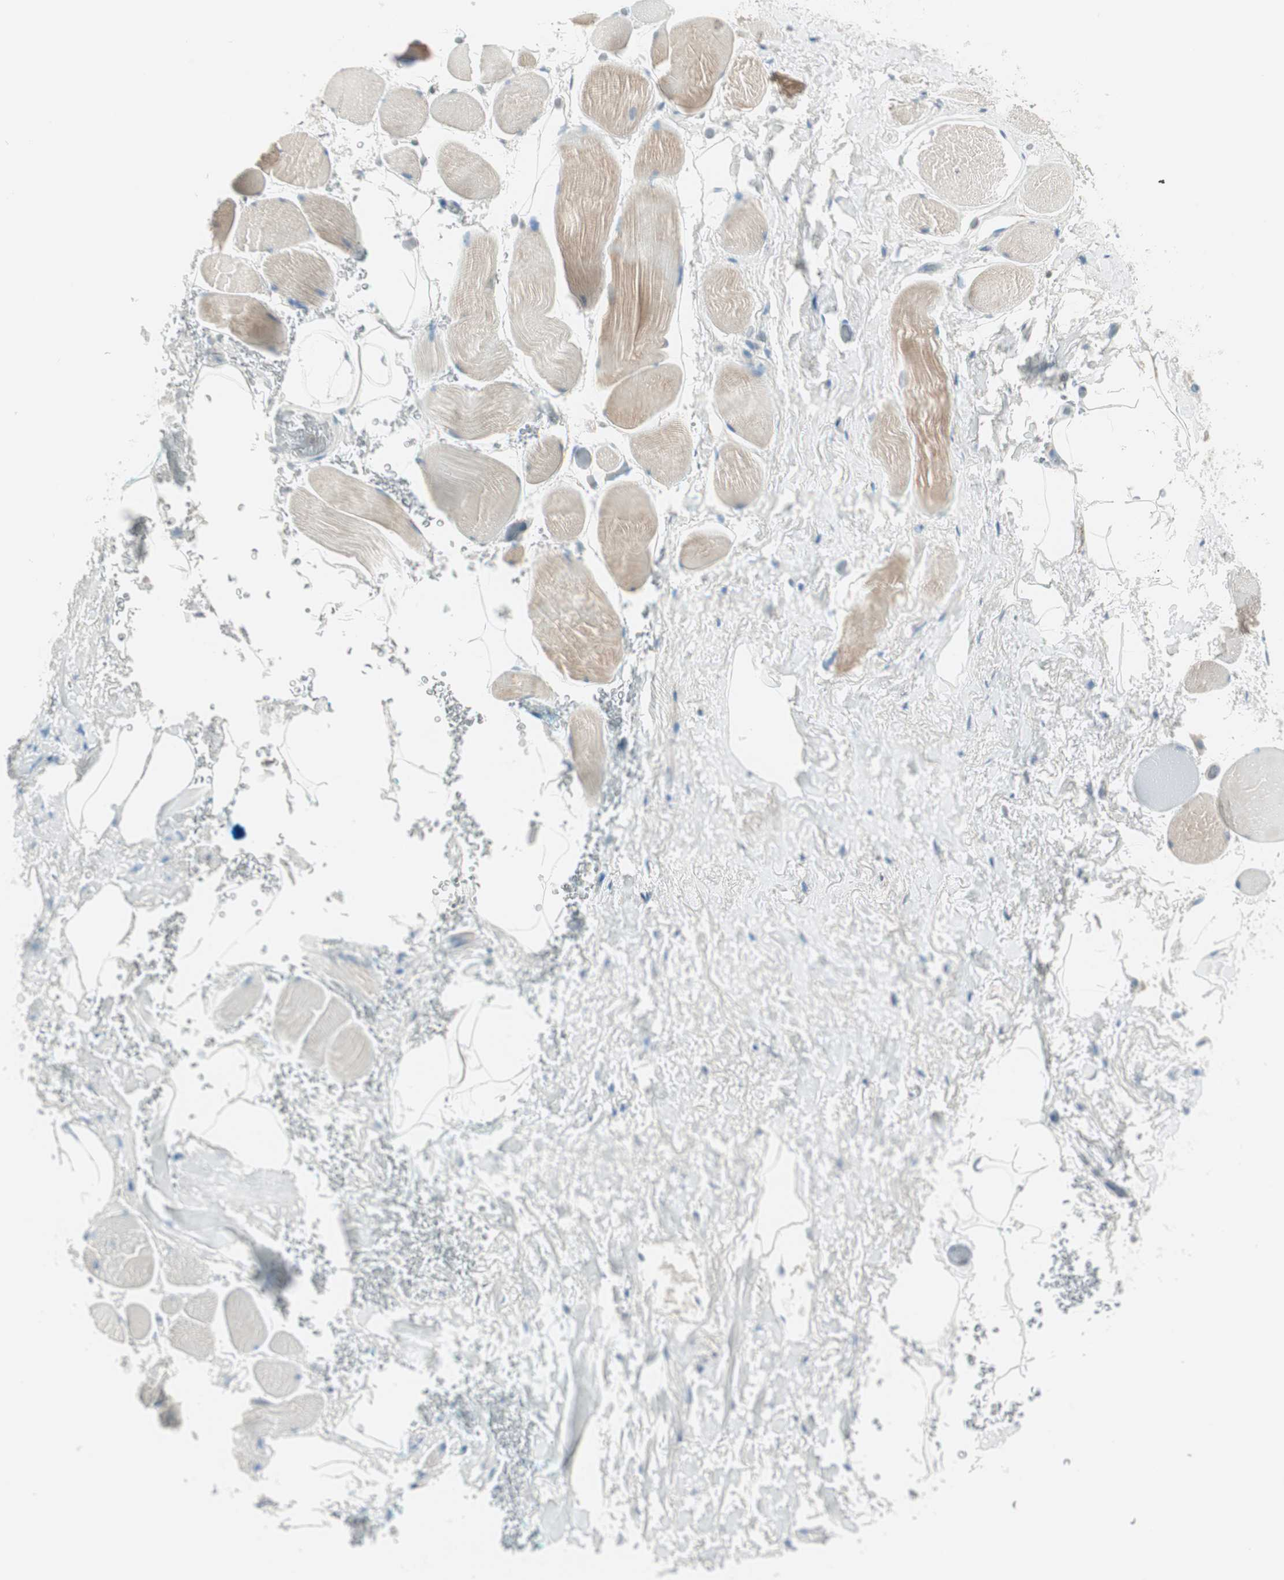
{"staining": {"intensity": "negative", "quantity": "none", "location": "none"}, "tissue": "adipose tissue", "cell_type": "Adipocytes", "image_type": "normal", "snomed": [{"axis": "morphology", "description": "Normal tissue, NOS"}, {"axis": "topography", "description": "Soft tissue"}, {"axis": "topography", "description": "Peripheral nerve tissue"}], "caption": "Adipocytes are negative for brown protein staining in normal adipose tissue. (Brightfield microscopy of DAB (3,3'-diaminobenzidine) IHC at high magnification).", "gene": "ITLN2", "patient": {"sex": "female", "age": 71}}